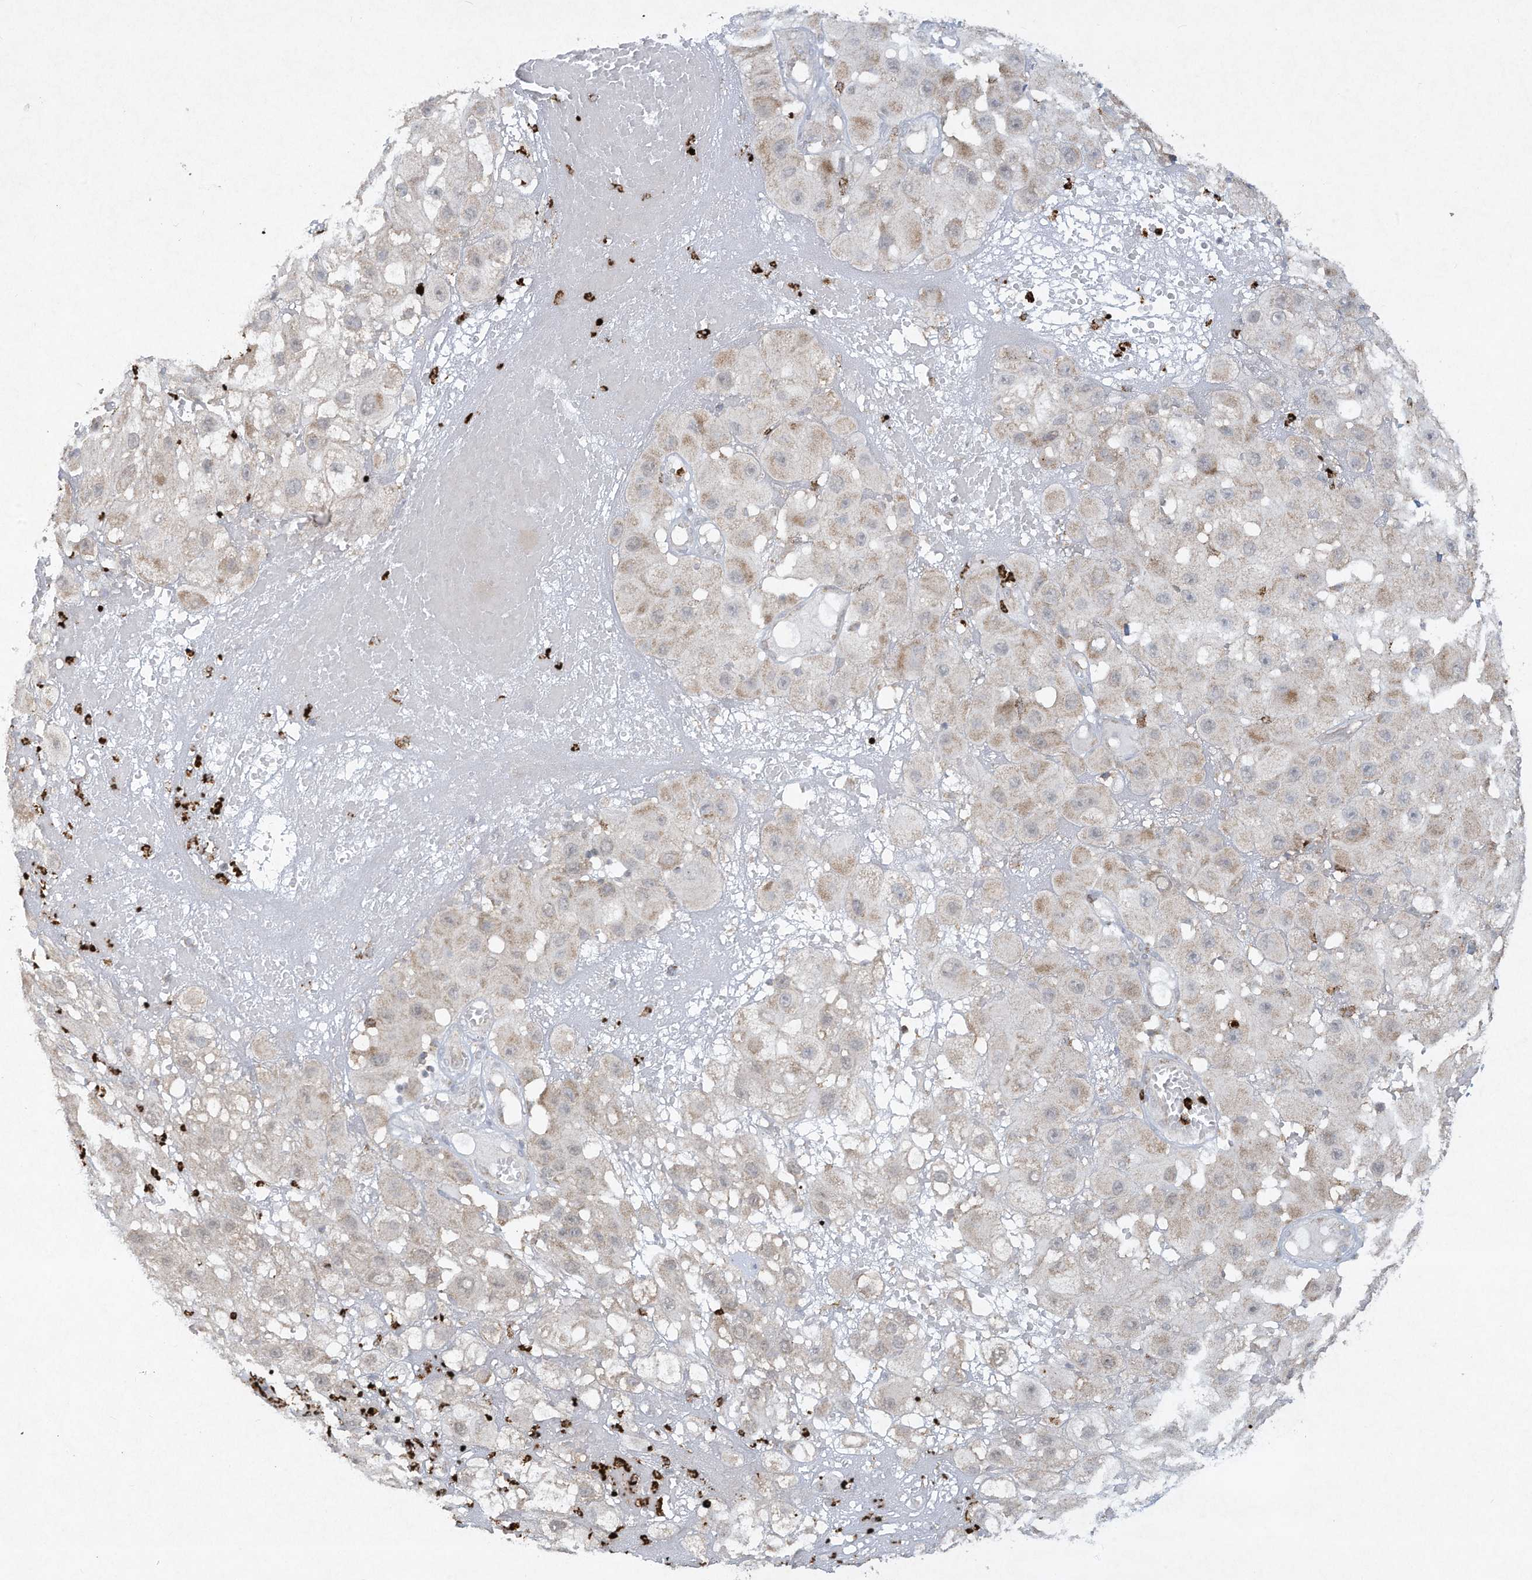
{"staining": {"intensity": "weak", "quantity": "<25%", "location": "cytoplasmic/membranous"}, "tissue": "melanoma", "cell_type": "Tumor cells", "image_type": "cancer", "snomed": [{"axis": "morphology", "description": "Malignant melanoma, NOS"}, {"axis": "topography", "description": "Skin"}], "caption": "Malignant melanoma was stained to show a protein in brown. There is no significant expression in tumor cells. (DAB IHC, high magnification).", "gene": "CHRNA4", "patient": {"sex": "female", "age": 81}}